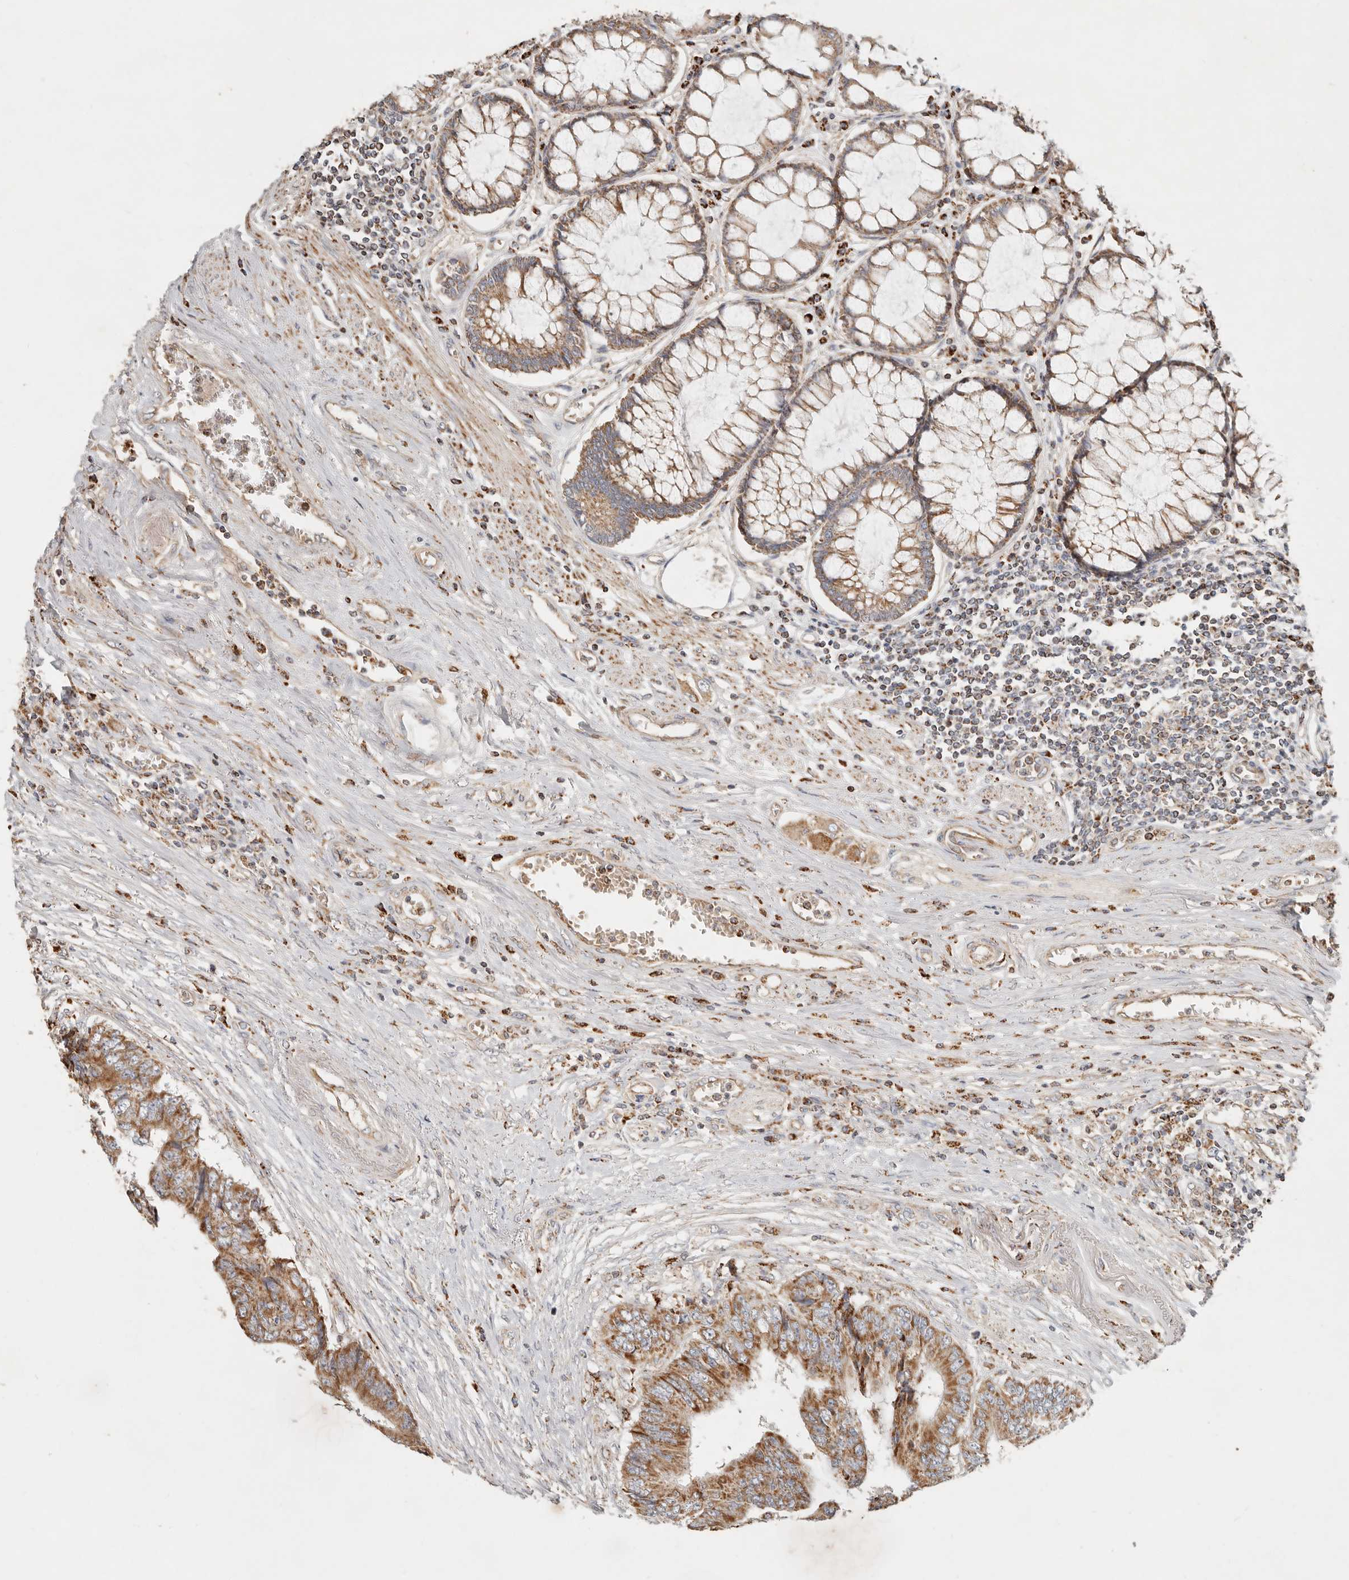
{"staining": {"intensity": "strong", "quantity": ">75%", "location": "cytoplasmic/membranous"}, "tissue": "colorectal cancer", "cell_type": "Tumor cells", "image_type": "cancer", "snomed": [{"axis": "morphology", "description": "Adenocarcinoma, NOS"}, {"axis": "topography", "description": "Rectum"}], "caption": "High-power microscopy captured an immunohistochemistry (IHC) image of adenocarcinoma (colorectal), revealing strong cytoplasmic/membranous positivity in about >75% of tumor cells.", "gene": "ARHGEF10L", "patient": {"sex": "male", "age": 84}}